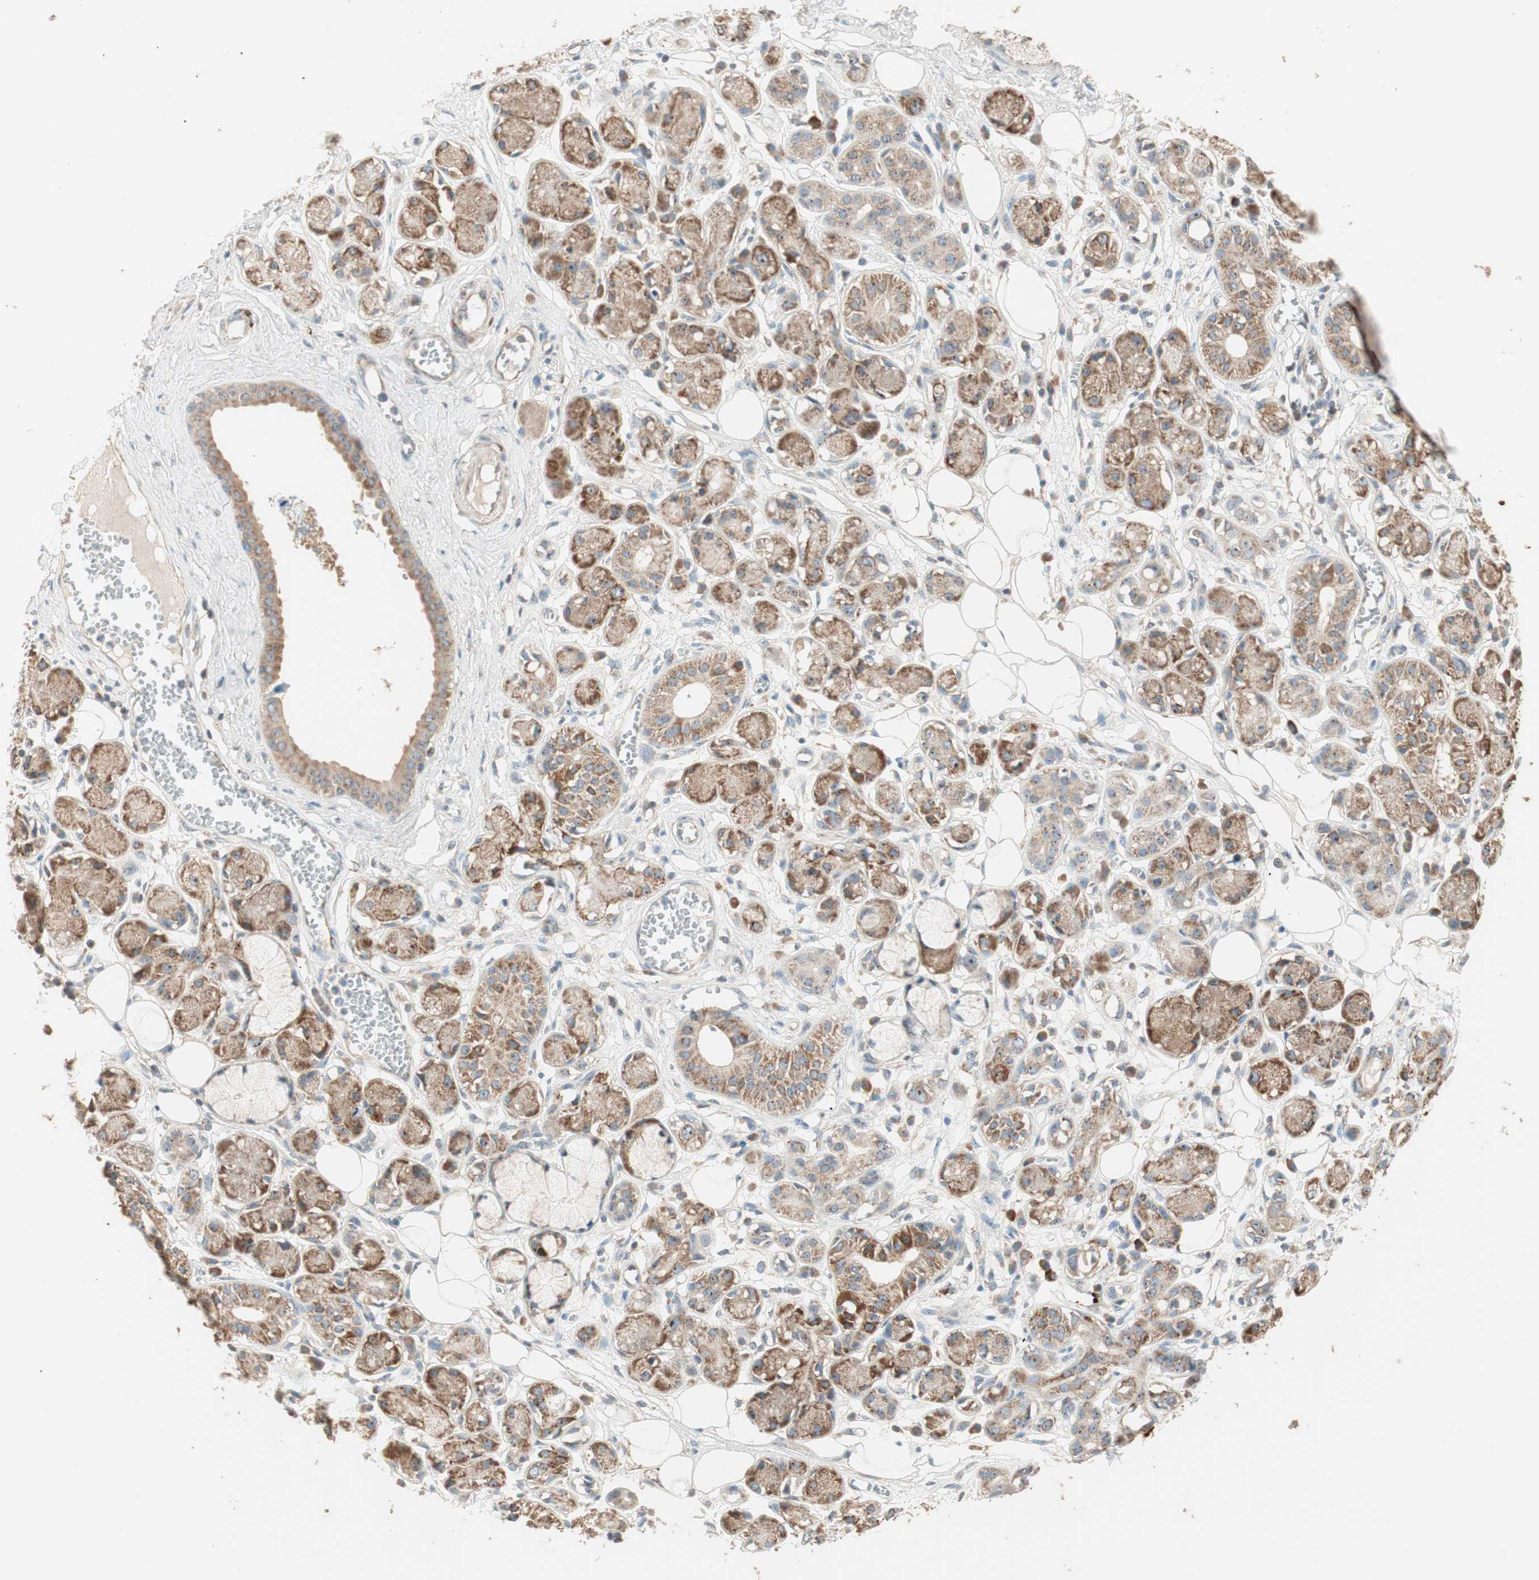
{"staining": {"intensity": "moderate", "quantity": ">75%", "location": "cytoplasmic/membranous"}, "tissue": "adipose tissue", "cell_type": "Adipocytes", "image_type": "normal", "snomed": [{"axis": "morphology", "description": "Normal tissue, NOS"}, {"axis": "morphology", "description": "Inflammation, NOS"}, {"axis": "topography", "description": "Vascular tissue"}, {"axis": "topography", "description": "Salivary gland"}], "caption": "The histopathology image exhibits staining of unremarkable adipose tissue, revealing moderate cytoplasmic/membranous protein positivity (brown color) within adipocytes.", "gene": "CC2D1A", "patient": {"sex": "female", "age": 75}}